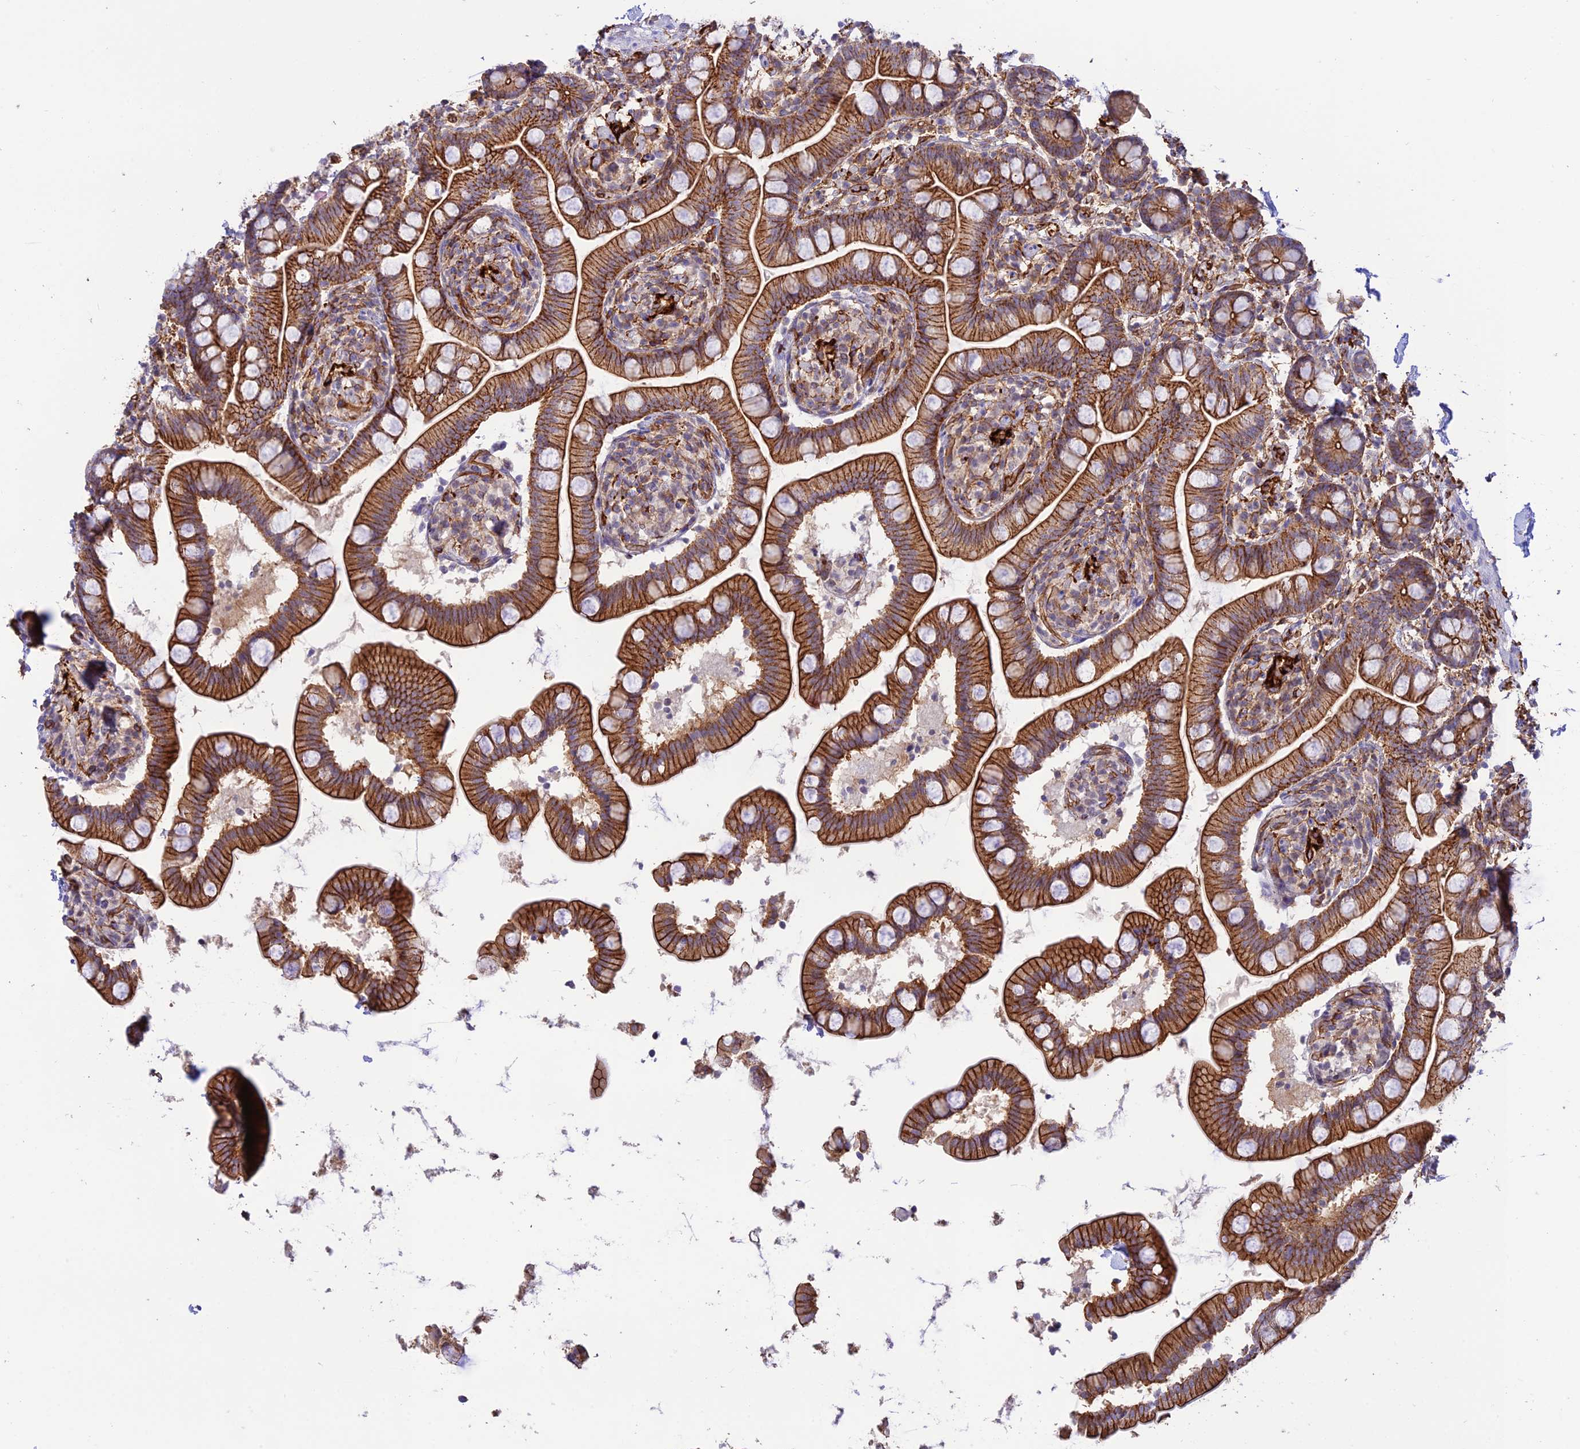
{"staining": {"intensity": "strong", "quantity": ">75%", "location": "cytoplasmic/membranous"}, "tissue": "small intestine", "cell_type": "Glandular cells", "image_type": "normal", "snomed": [{"axis": "morphology", "description": "Normal tissue, NOS"}, {"axis": "topography", "description": "Small intestine"}], "caption": "DAB (3,3'-diaminobenzidine) immunohistochemical staining of normal human small intestine demonstrates strong cytoplasmic/membranous protein positivity in about >75% of glandular cells.", "gene": "YPEL5", "patient": {"sex": "female", "age": 64}}